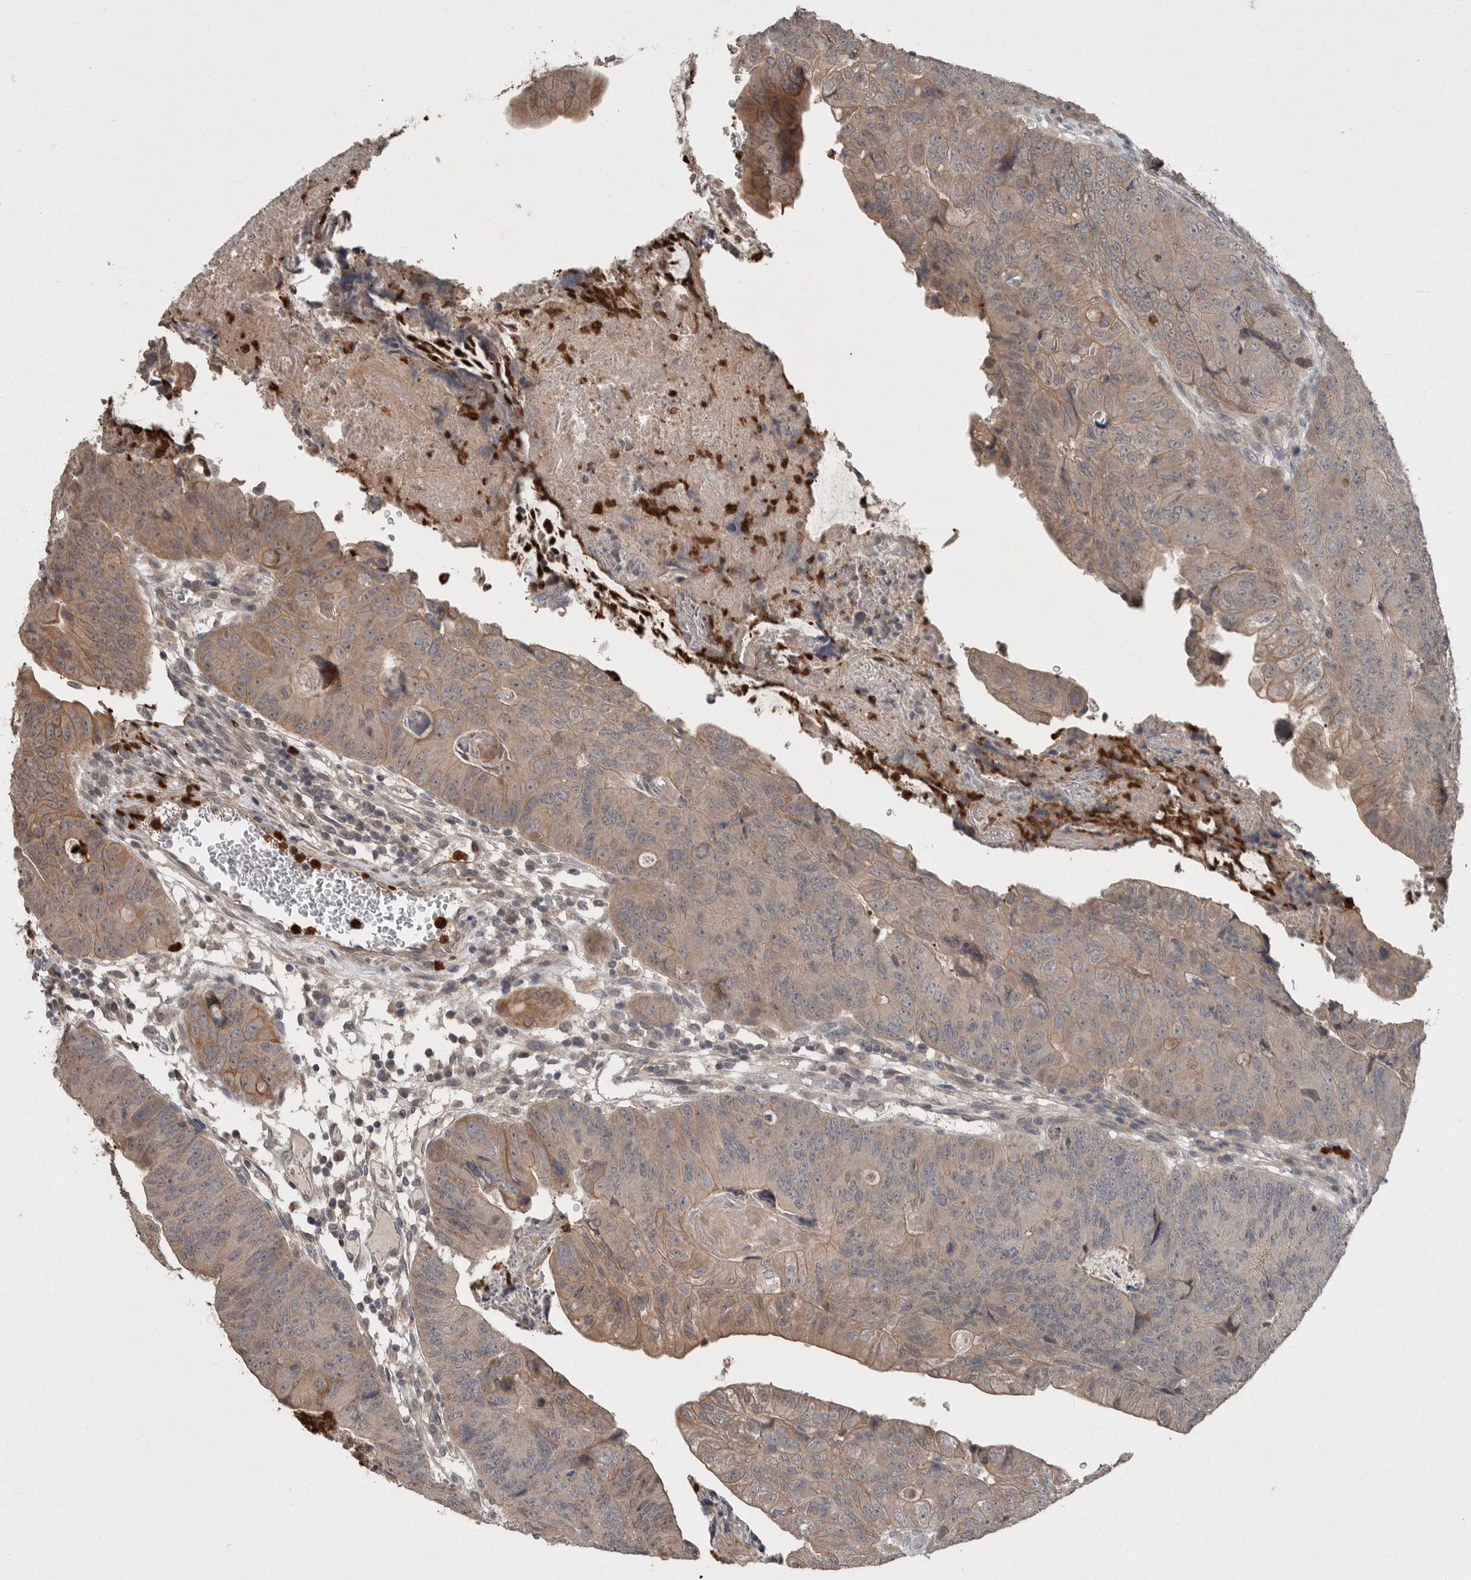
{"staining": {"intensity": "weak", "quantity": ">75%", "location": "cytoplasmic/membranous"}, "tissue": "colorectal cancer", "cell_type": "Tumor cells", "image_type": "cancer", "snomed": [{"axis": "morphology", "description": "Adenocarcinoma, NOS"}, {"axis": "topography", "description": "Colon"}], "caption": "A low amount of weak cytoplasmic/membranous expression is appreciated in approximately >75% of tumor cells in colorectal cancer (adenocarcinoma) tissue.", "gene": "SCP2", "patient": {"sex": "female", "age": 67}}